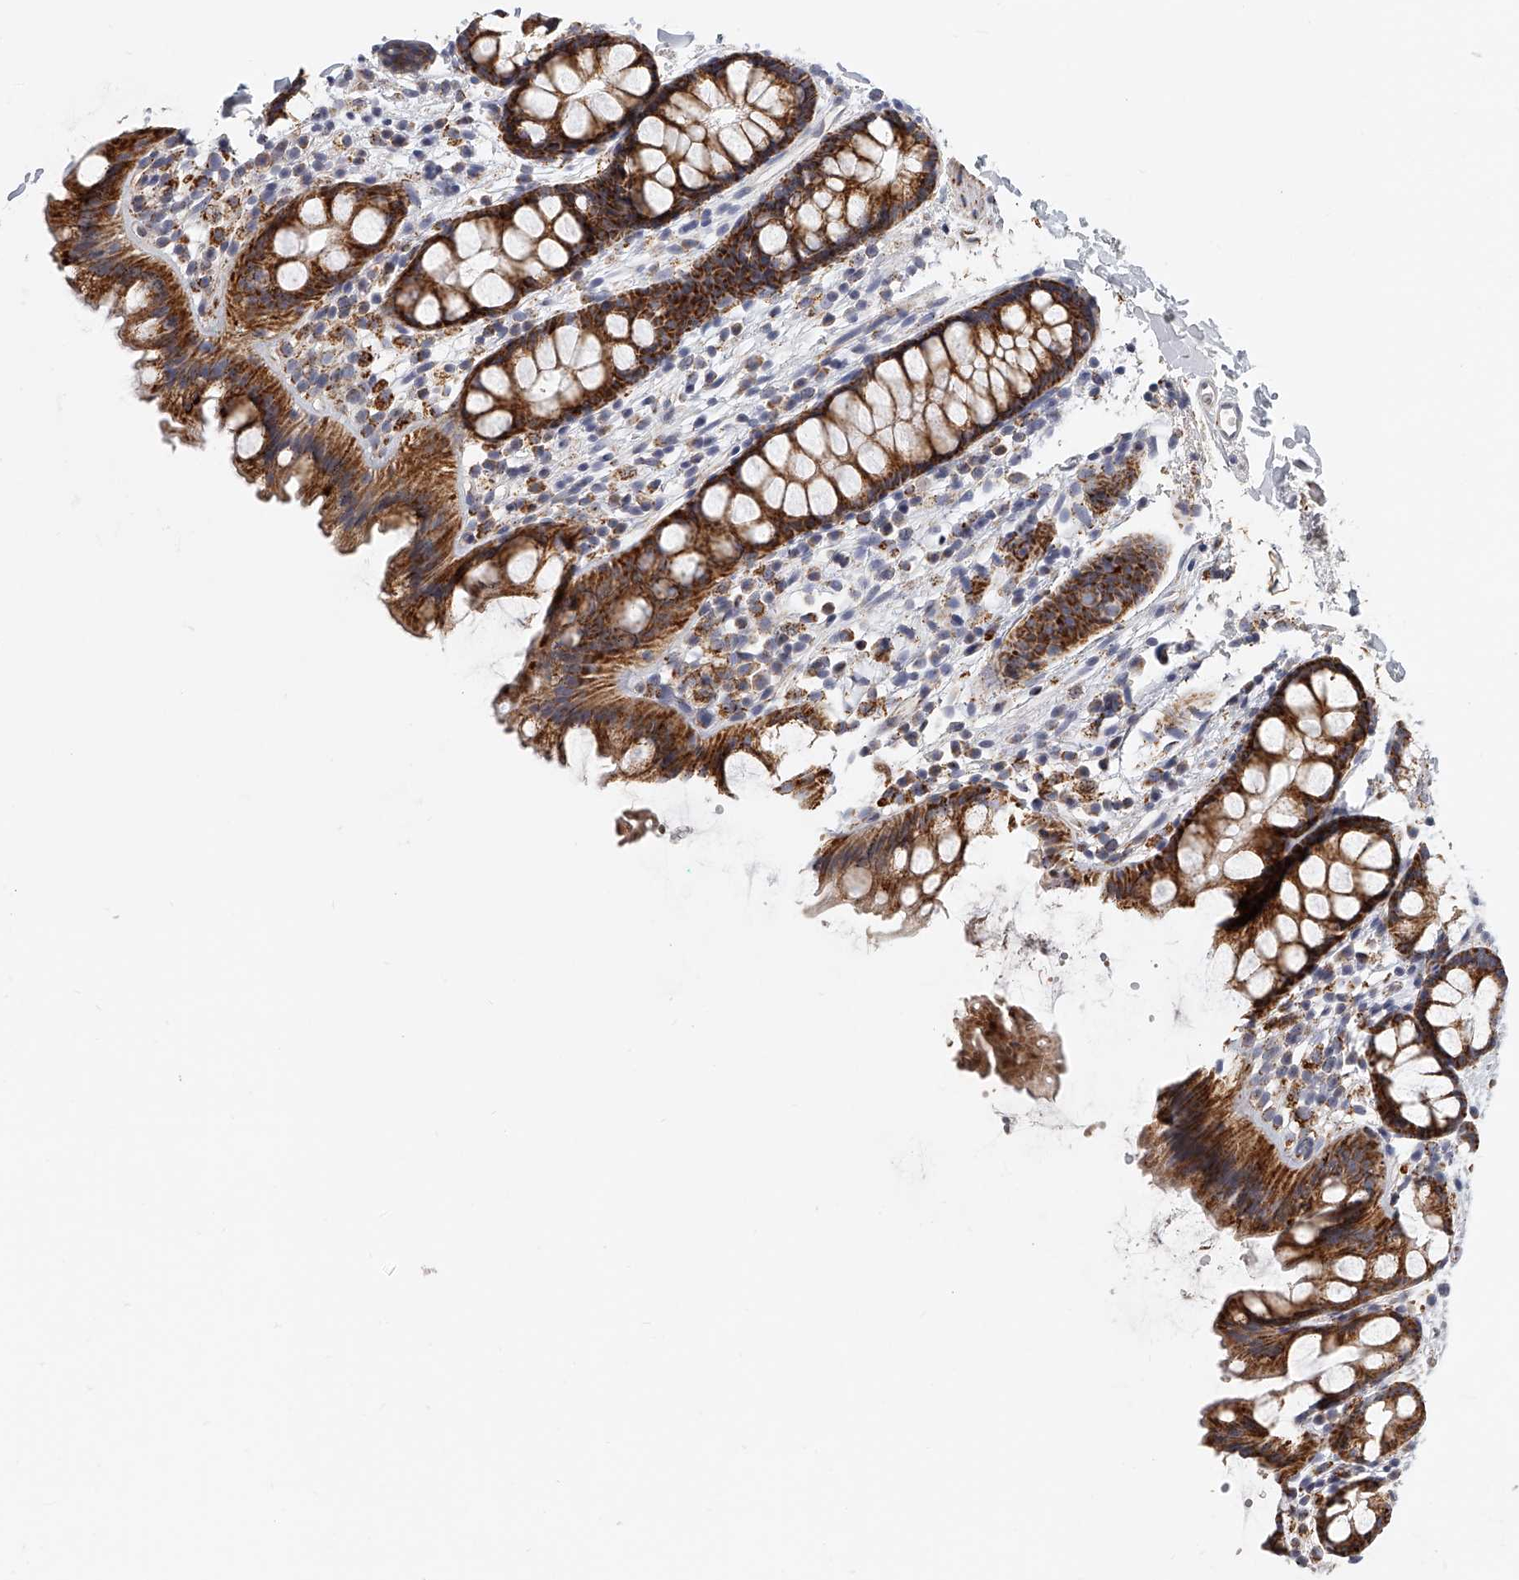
{"staining": {"intensity": "strong", "quantity": ">75%", "location": "cytoplasmic/membranous"}, "tissue": "rectum", "cell_type": "Glandular cells", "image_type": "normal", "snomed": [{"axis": "morphology", "description": "Normal tissue, NOS"}, {"axis": "topography", "description": "Rectum"}], "caption": "Protein analysis of unremarkable rectum exhibits strong cytoplasmic/membranous staining in approximately >75% of glandular cells. The staining was performed using DAB, with brown indicating positive protein expression. Nuclei are stained blue with hematoxylin.", "gene": "KLHL7", "patient": {"sex": "female", "age": 65}}